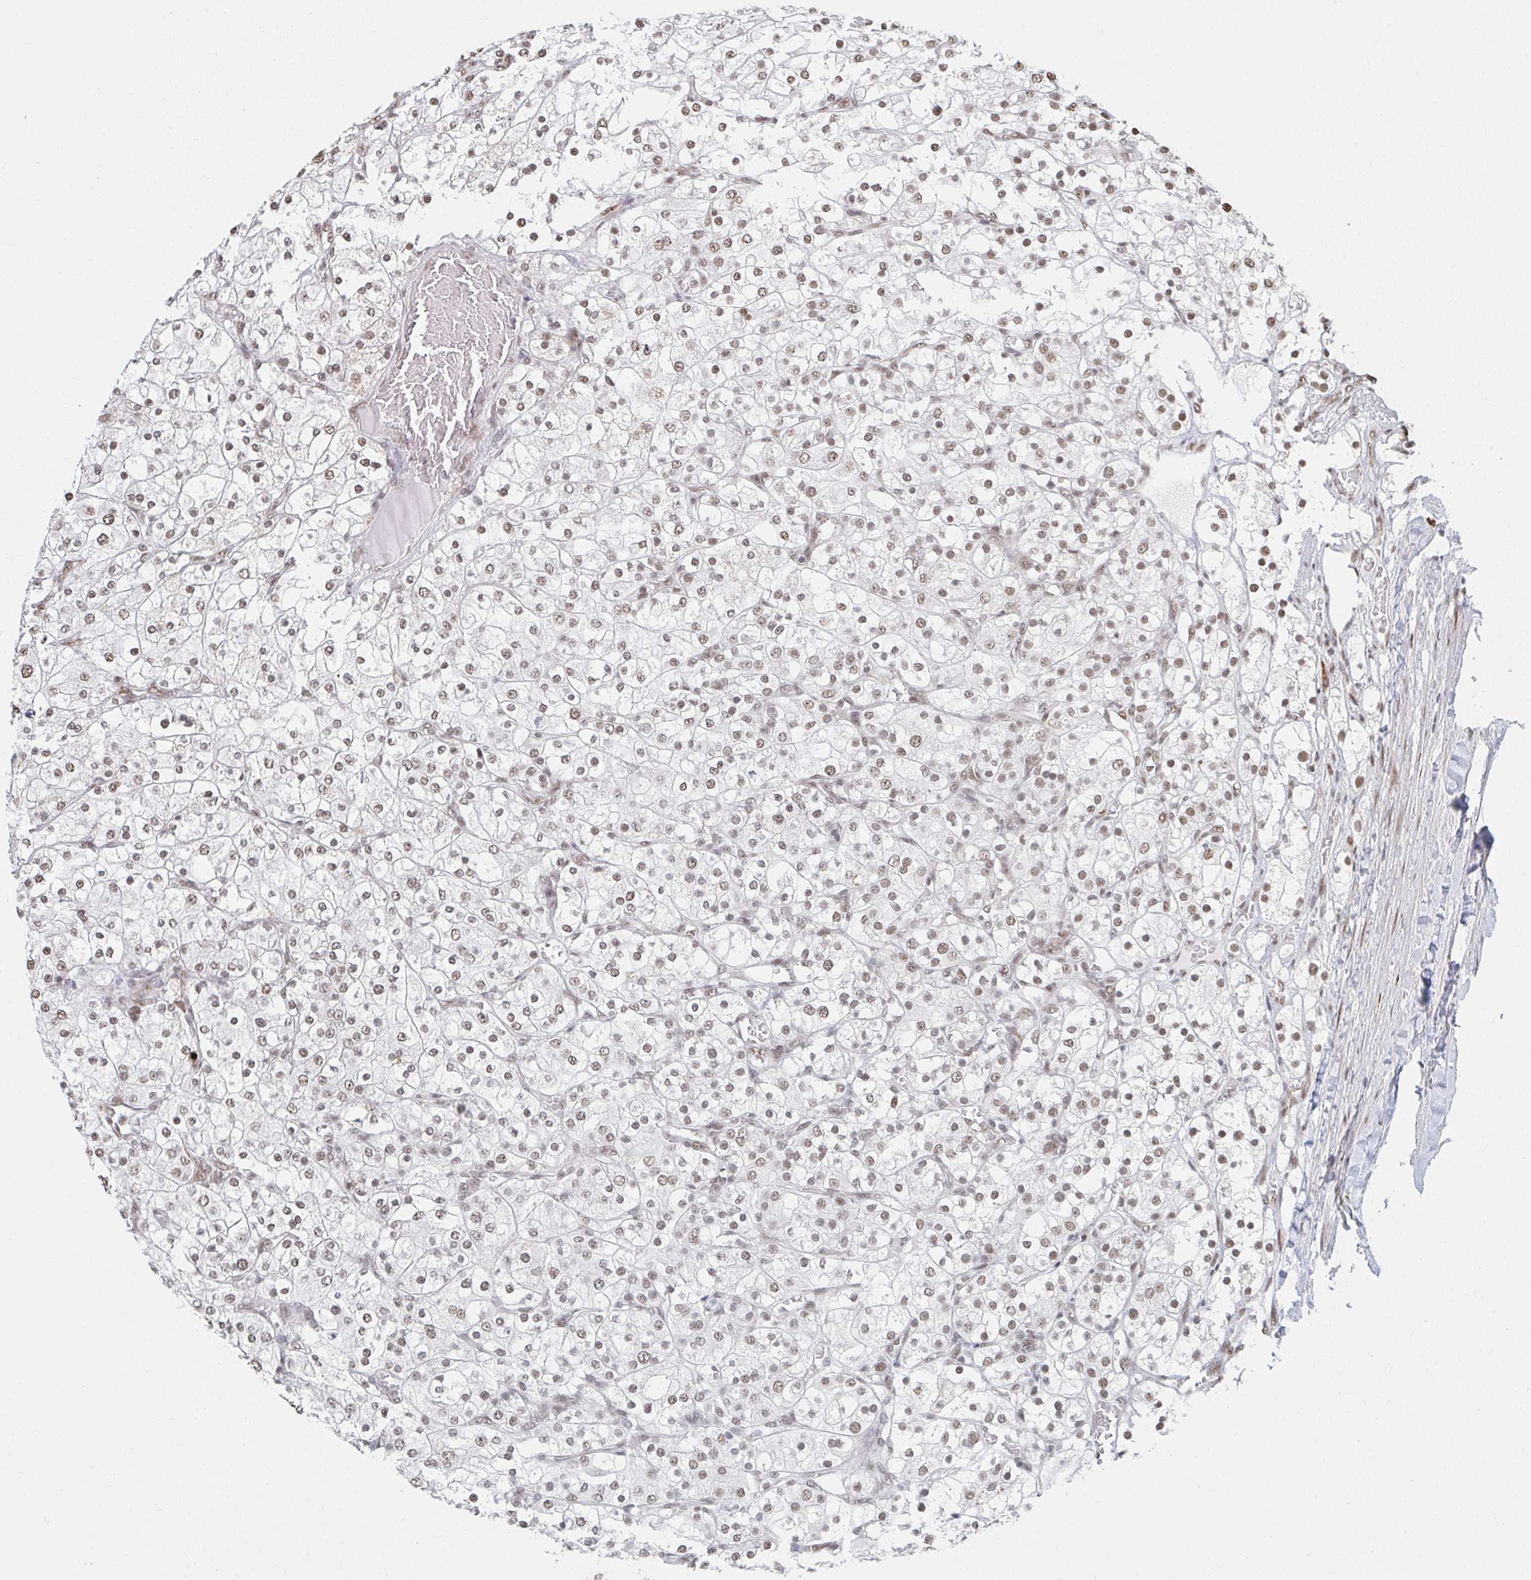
{"staining": {"intensity": "weak", "quantity": ">75%", "location": "nuclear"}, "tissue": "renal cancer", "cell_type": "Tumor cells", "image_type": "cancer", "snomed": [{"axis": "morphology", "description": "Adenocarcinoma, NOS"}, {"axis": "topography", "description": "Kidney"}], "caption": "Renal adenocarcinoma was stained to show a protein in brown. There is low levels of weak nuclear positivity in approximately >75% of tumor cells.", "gene": "MBNL1", "patient": {"sex": "male", "age": 80}}